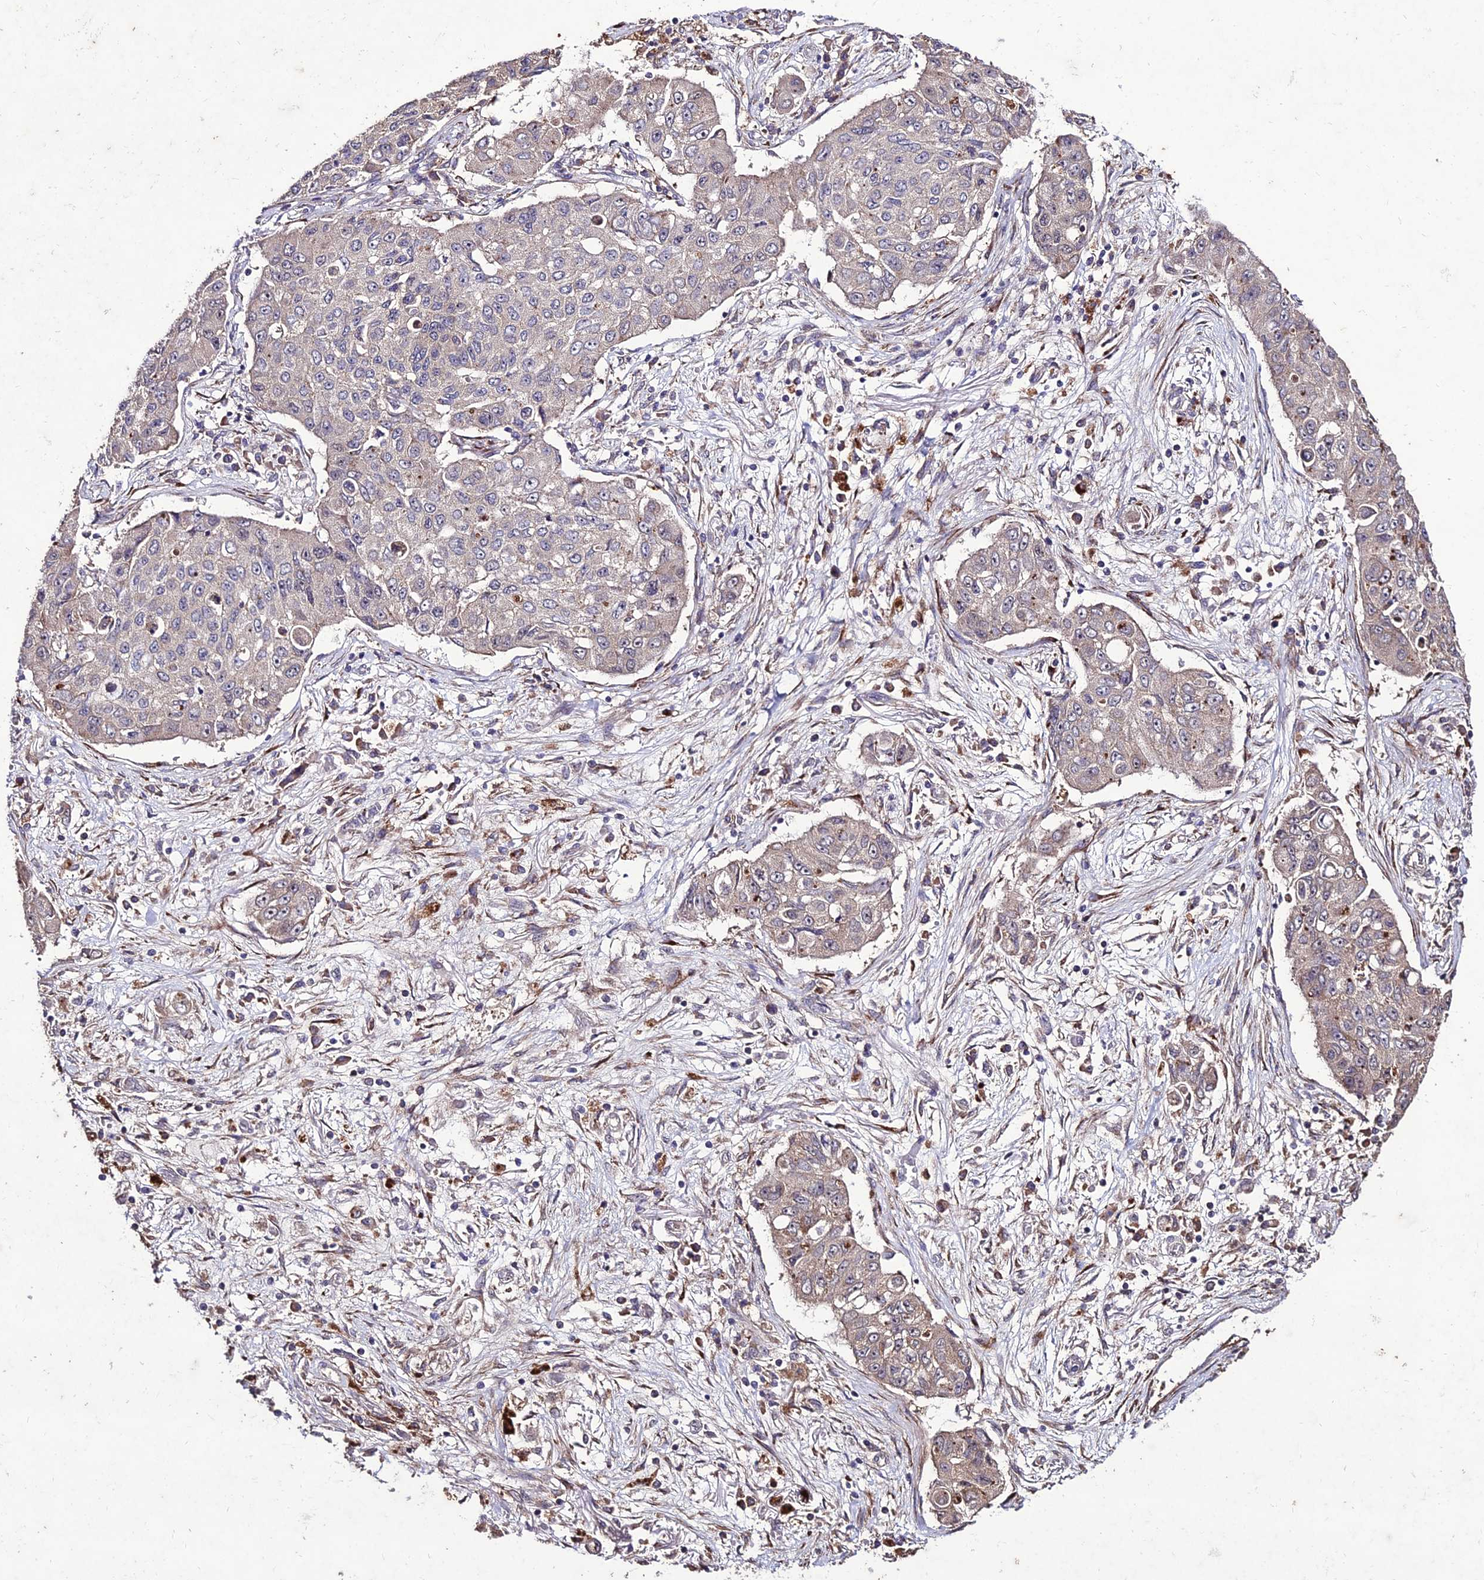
{"staining": {"intensity": "negative", "quantity": "none", "location": "none"}, "tissue": "lung cancer", "cell_type": "Tumor cells", "image_type": "cancer", "snomed": [{"axis": "morphology", "description": "Squamous cell carcinoma, NOS"}, {"axis": "topography", "description": "Lung"}], "caption": "A high-resolution image shows immunohistochemistry staining of lung squamous cell carcinoma, which shows no significant positivity in tumor cells.", "gene": "ZNF766", "patient": {"sex": "male", "age": 74}}